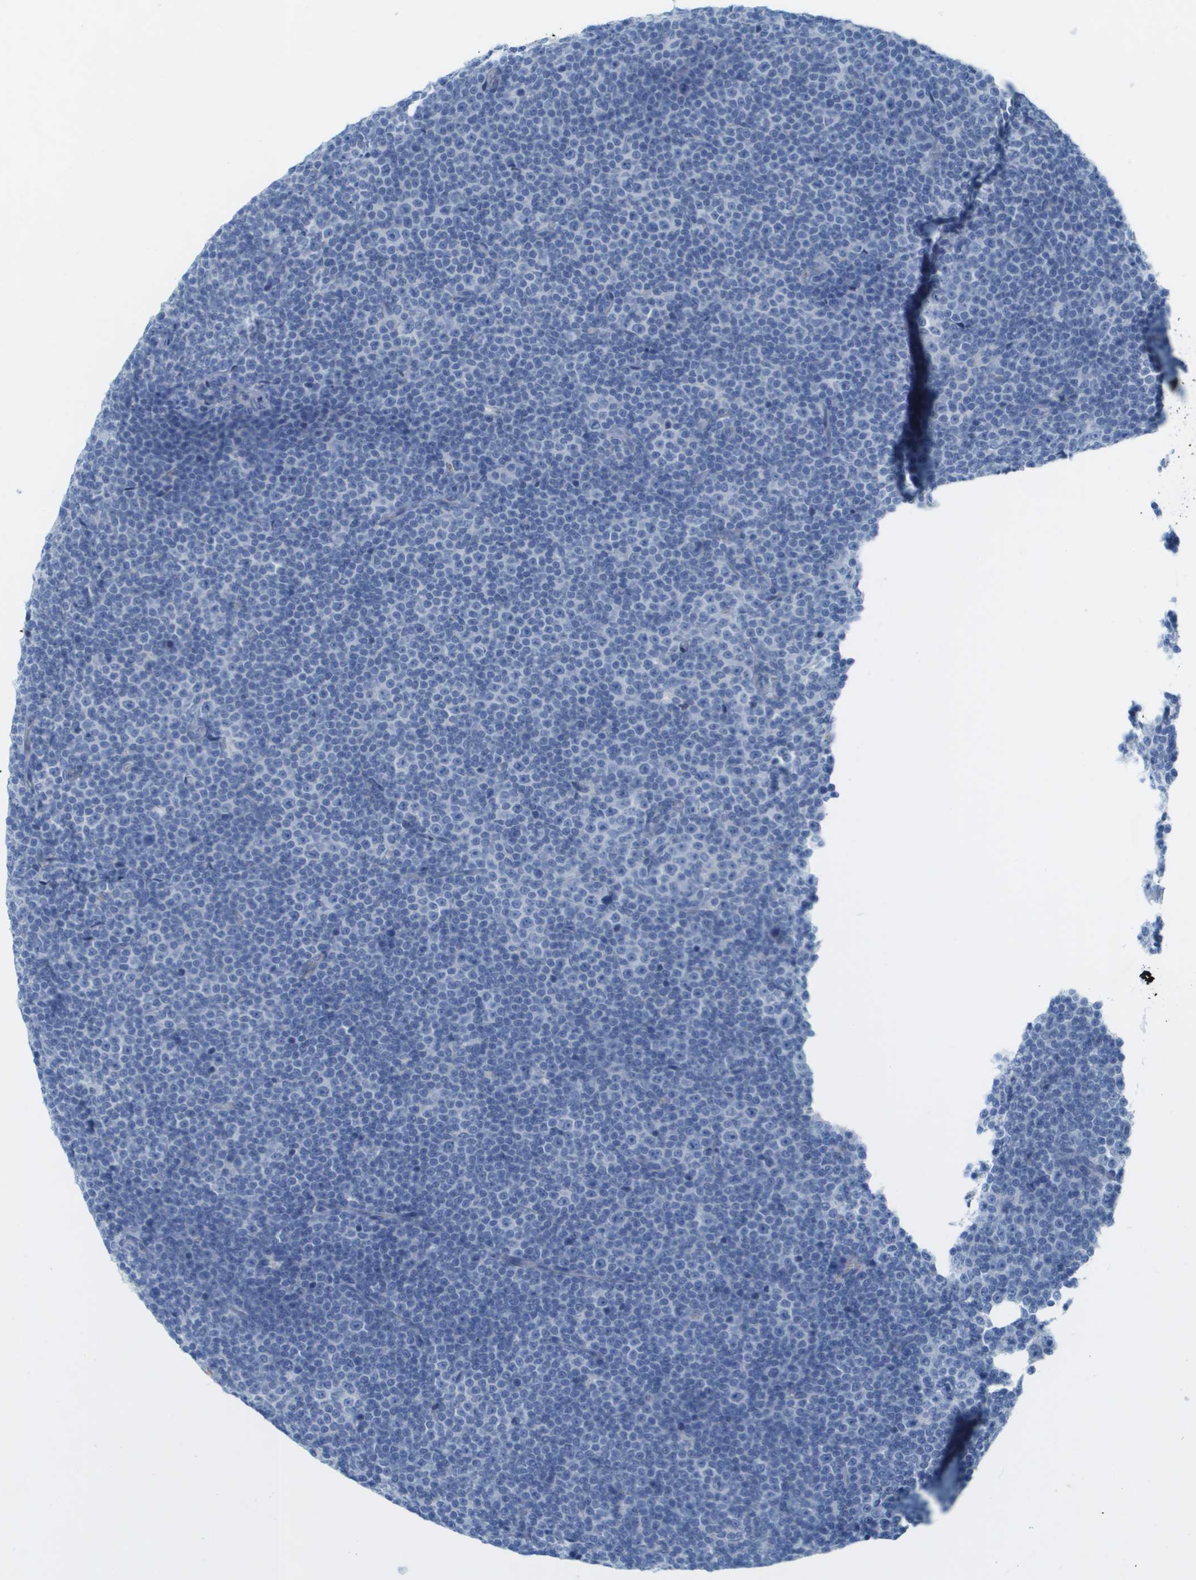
{"staining": {"intensity": "negative", "quantity": "none", "location": "none"}, "tissue": "lymphoma", "cell_type": "Tumor cells", "image_type": "cancer", "snomed": [{"axis": "morphology", "description": "Malignant lymphoma, non-Hodgkin's type, Low grade"}, {"axis": "topography", "description": "Lymph node"}], "caption": "This is an immunohistochemistry image of human lymphoma. There is no positivity in tumor cells.", "gene": "CD46", "patient": {"sex": "female", "age": 67}}